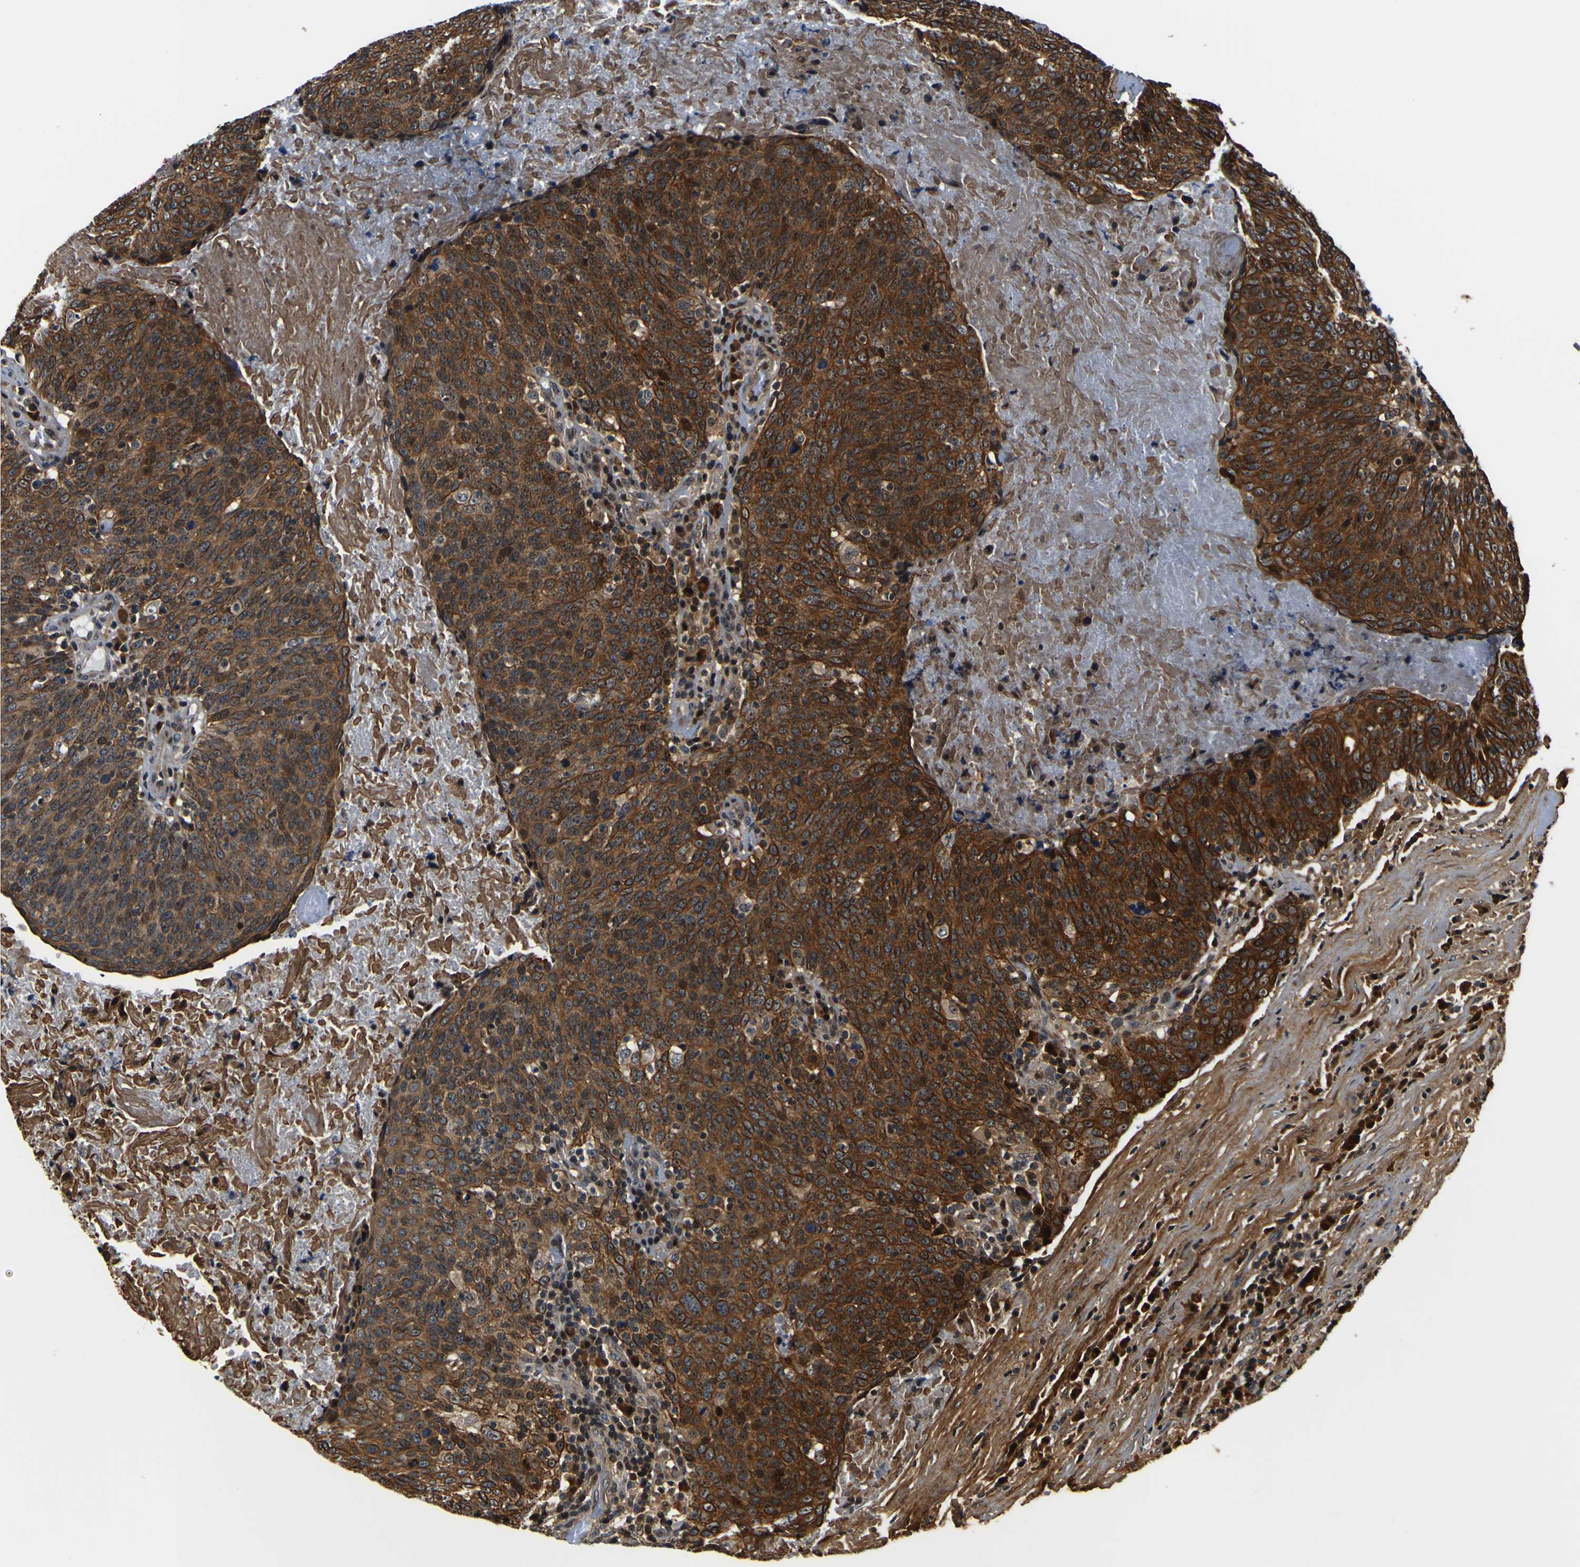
{"staining": {"intensity": "strong", "quantity": ">75%", "location": "cytoplasmic/membranous"}, "tissue": "head and neck cancer", "cell_type": "Tumor cells", "image_type": "cancer", "snomed": [{"axis": "morphology", "description": "Squamous cell carcinoma, NOS"}, {"axis": "morphology", "description": "Squamous cell carcinoma, metastatic, NOS"}, {"axis": "topography", "description": "Lymph node"}, {"axis": "topography", "description": "Head-Neck"}], "caption": "A brown stain highlights strong cytoplasmic/membranous expression of a protein in human head and neck cancer tumor cells. Immunohistochemistry stains the protein in brown and the nuclei are stained blue.", "gene": "LRP4", "patient": {"sex": "male", "age": 62}}